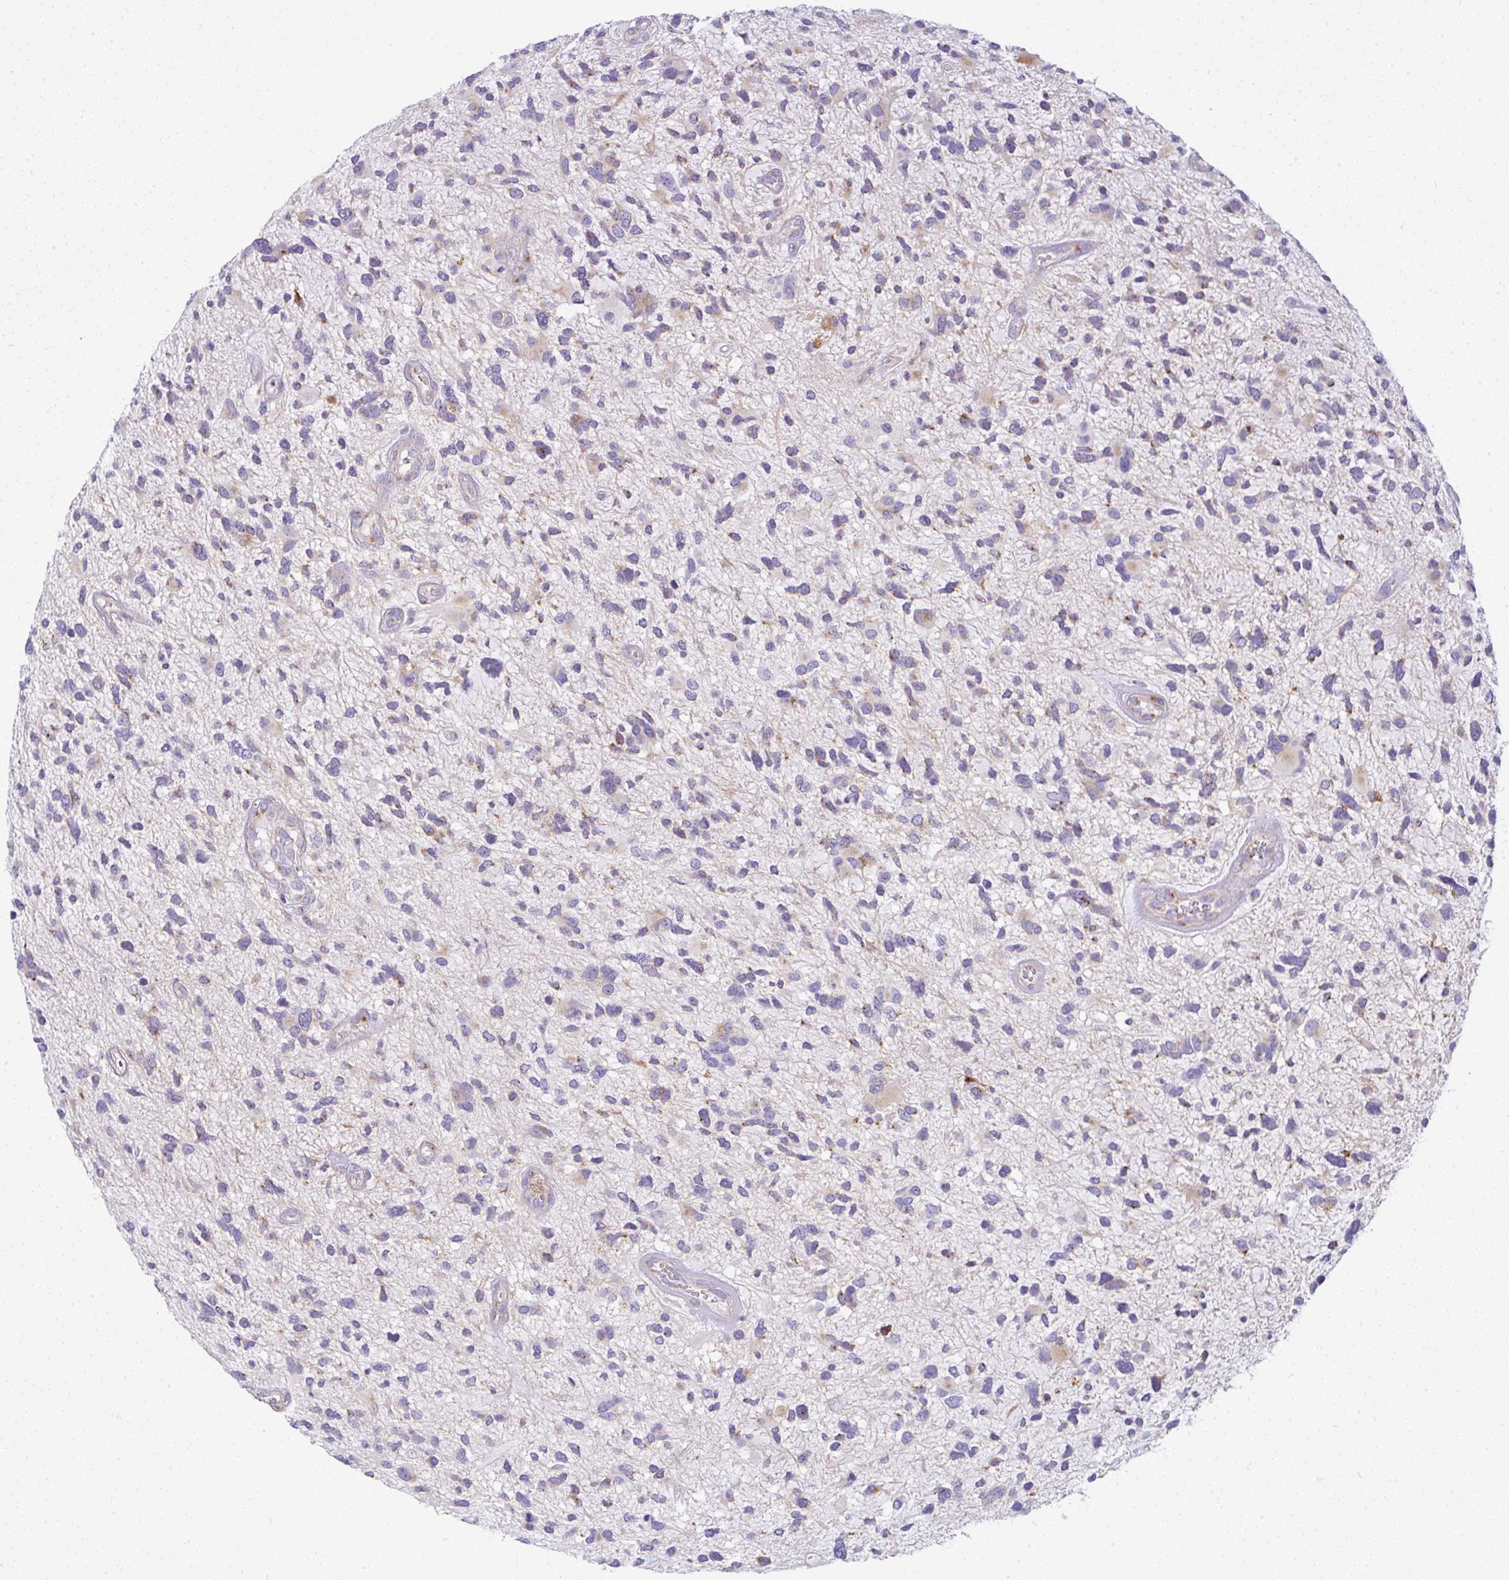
{"staining": {"intensity": "negative", "quantity": "none", "location": "none"}, "tissue": "glioma", "cell_type": "Tumor cells", "image_type": "cancer", "snomed": [{"axis": "morphology", "description": "Glioma, malignant, High grade"}, {"axis": "topography", "description": "Brain"}], "caption": "The immunohistochemistry (IHC) micrograph has no significant expression in tumor cells of malignant glioma (high-grade) tissue. (Stains: DAB immunohistochemistry with hematoxylin counter stain, Microscopy: brightfield microscopy at high magnification).", "gene": "FAM177A1", "patient": {"sex": "female", "age": 11}}